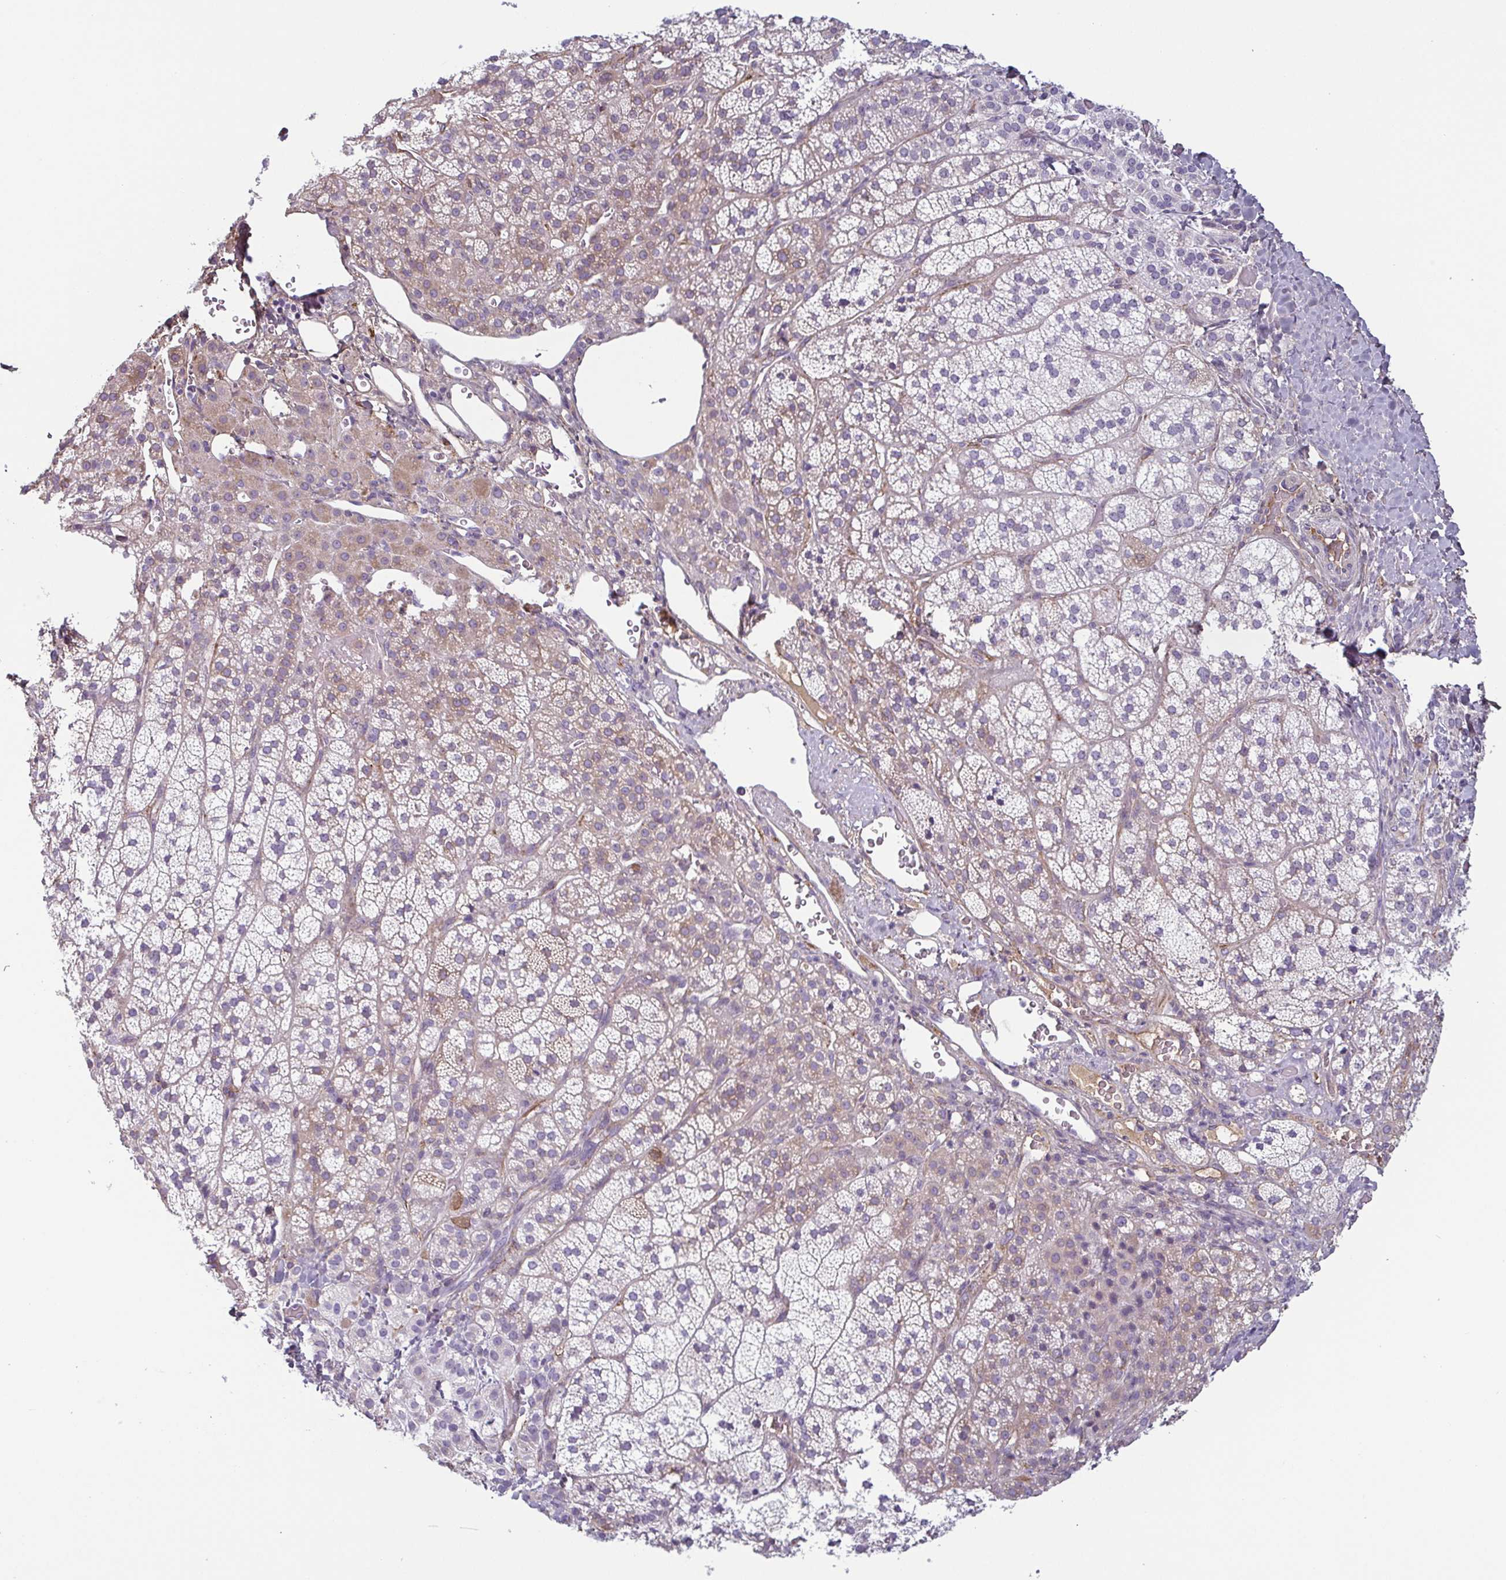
{"staining": {"intensity": "weak", "quantity": "25%-75%", "location": "cytoplasmic/membranous"}, "tissue": "adrenal gland", "cell_type": "Glandular cells", "image_type": "normal", "snomed": [{"axis": "morphology", "description": "Normal tissue, NOS"}, {"axis": "topography", "description": "Adrenal gland"}], "caption": "Adrenal gland stained for a protein (brown) displays weak cytoplasmic/membranous positive positivity in about 25%-75% of glandular cells.", "gene": "ECM1", "patient": {"sex": "female", "age": 60}}